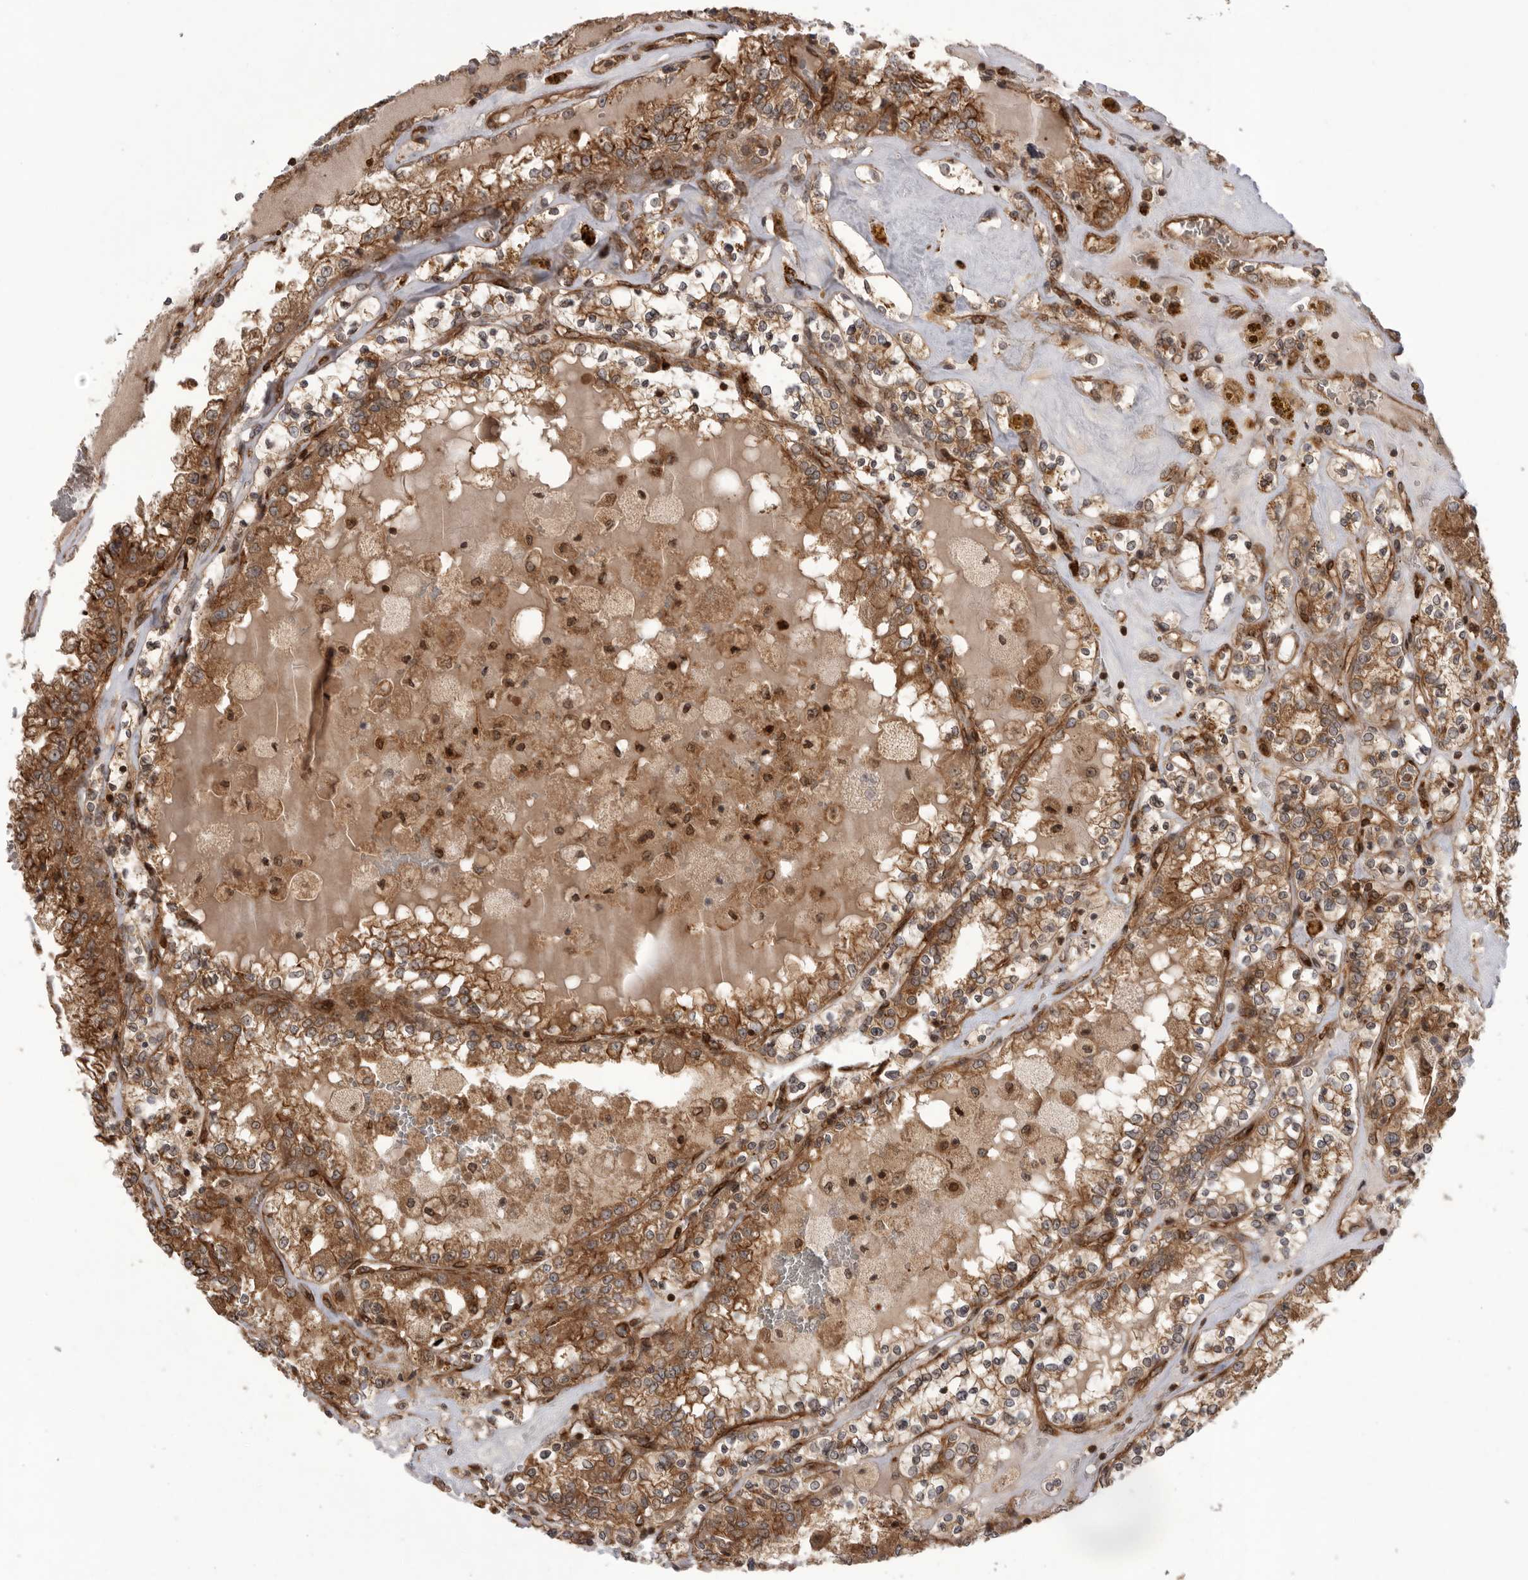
{"staining": {"intensity": "moderate", "quantity": ">75%", "location": "cytoplasmic/membranous"}, "tissue": "renal cancer", "cell_type": "Tumor cells", "image_type": "cancer", "snomed": [{"axis": "morphology", "description": "Adenocarcinoma, NOS"}, {"axis": "topography", "description": "Kidney"}], "caption": "Immunohistochemical staining of renal cancer displays medium levels of moderate cytoplasmic/membranous protein staining in about >75% of tumor cells. The staining was performed using DAB to visualize the protein expression in brown, while the nuclei were stained in blue with hematoxylin (Magnification: 20x).", "gene": "DHDDS", "patient": {"sex": "female", "age": 56}}